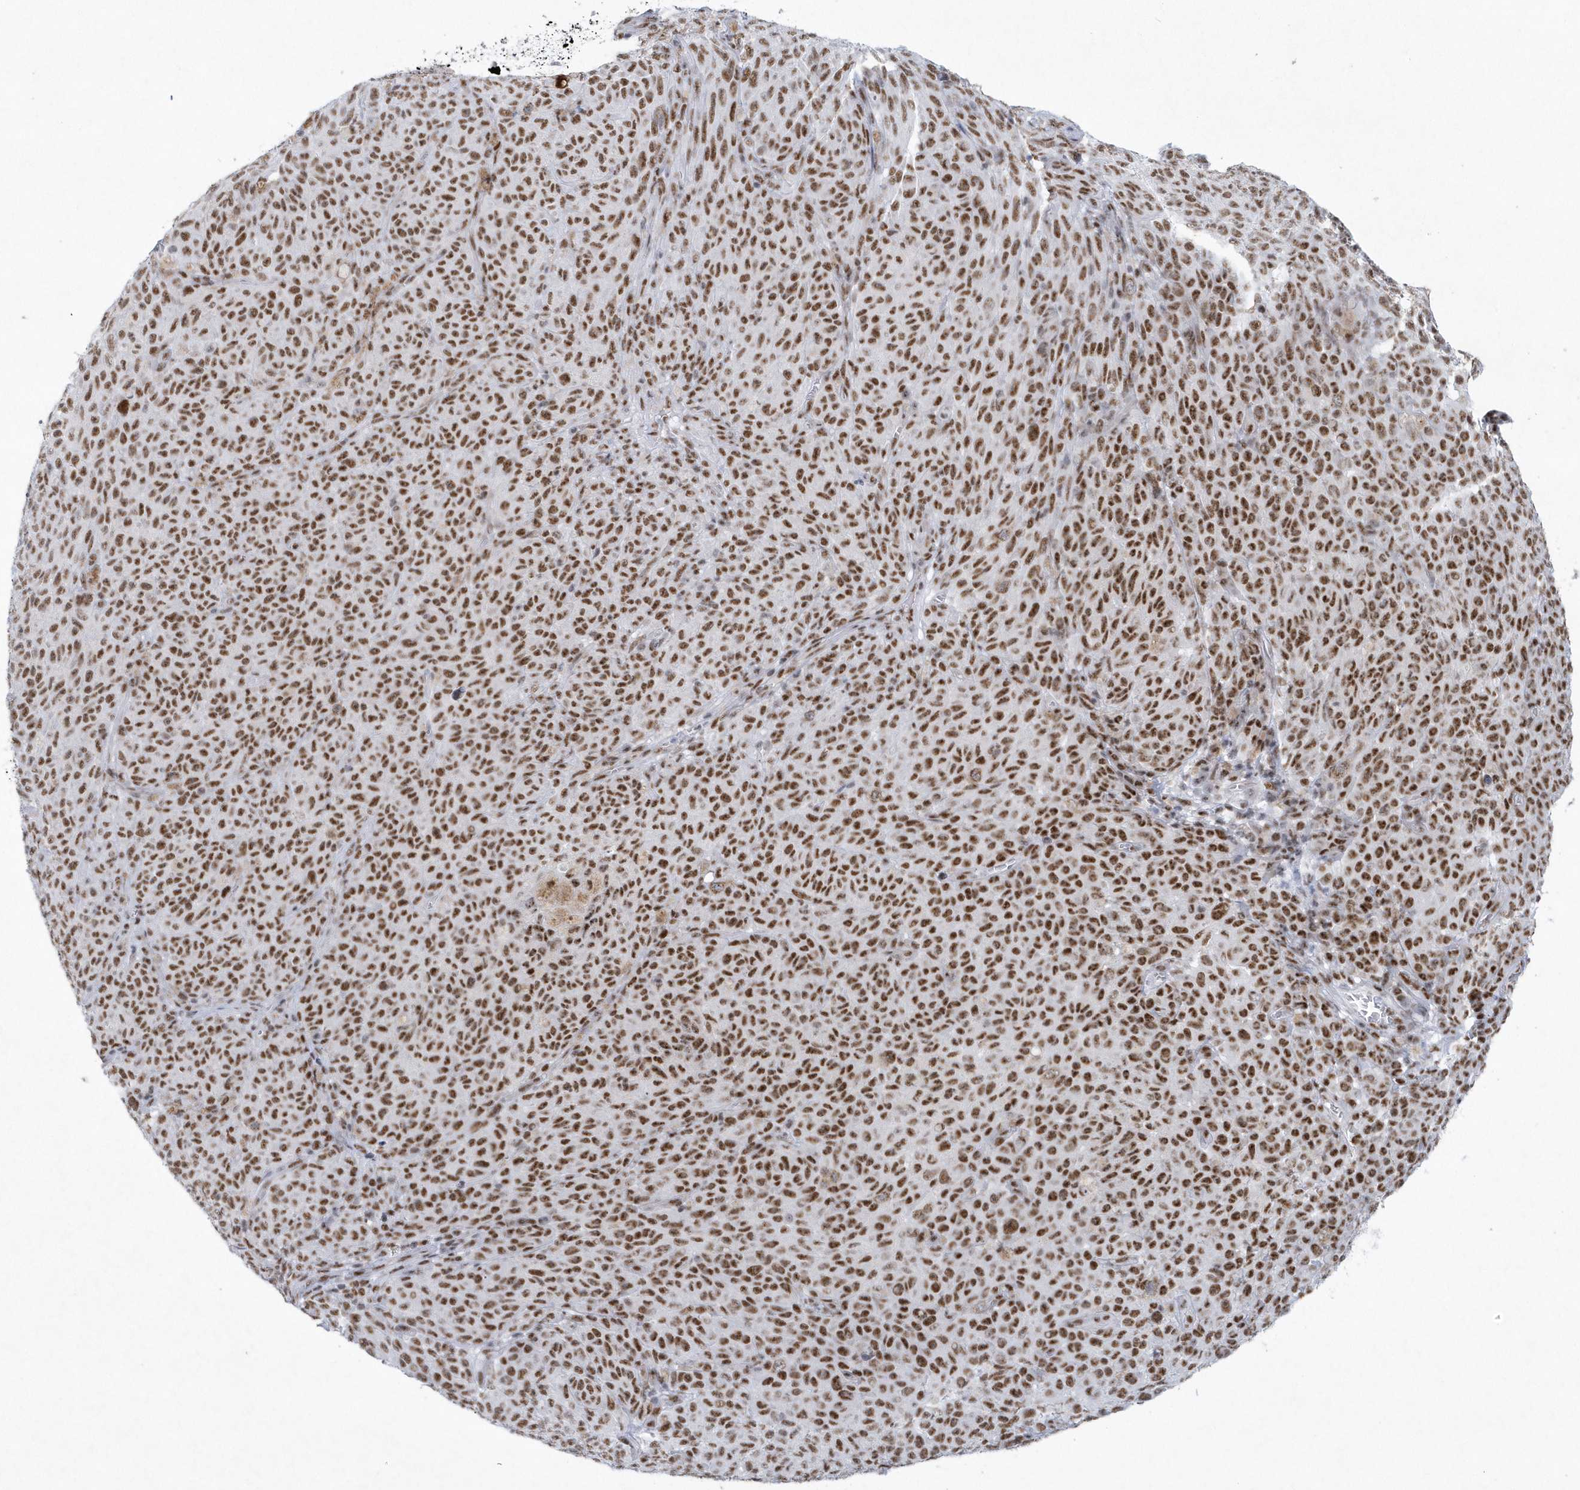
{"staining": {"intensity": "strong", "quantity": ">75%", "location": "nuclear"}, "tissue": "melanoma", "cell_type": "Tumor cells", "image_type": "cancer", "snomed": [{"axis": "morphology", "description": "Malignant melanoma, NOS"}, {"axis": "topography", "description": "Skin"}], "caption": "IHC (DAB (3,3'-diaminobenzidine)) staining of malignant melanoma displays strong nuclear protein expression in approximately >75% of tumor cells.", "gene": "DCLRE1A", "patient": {"sex": "female", "age": 82}}